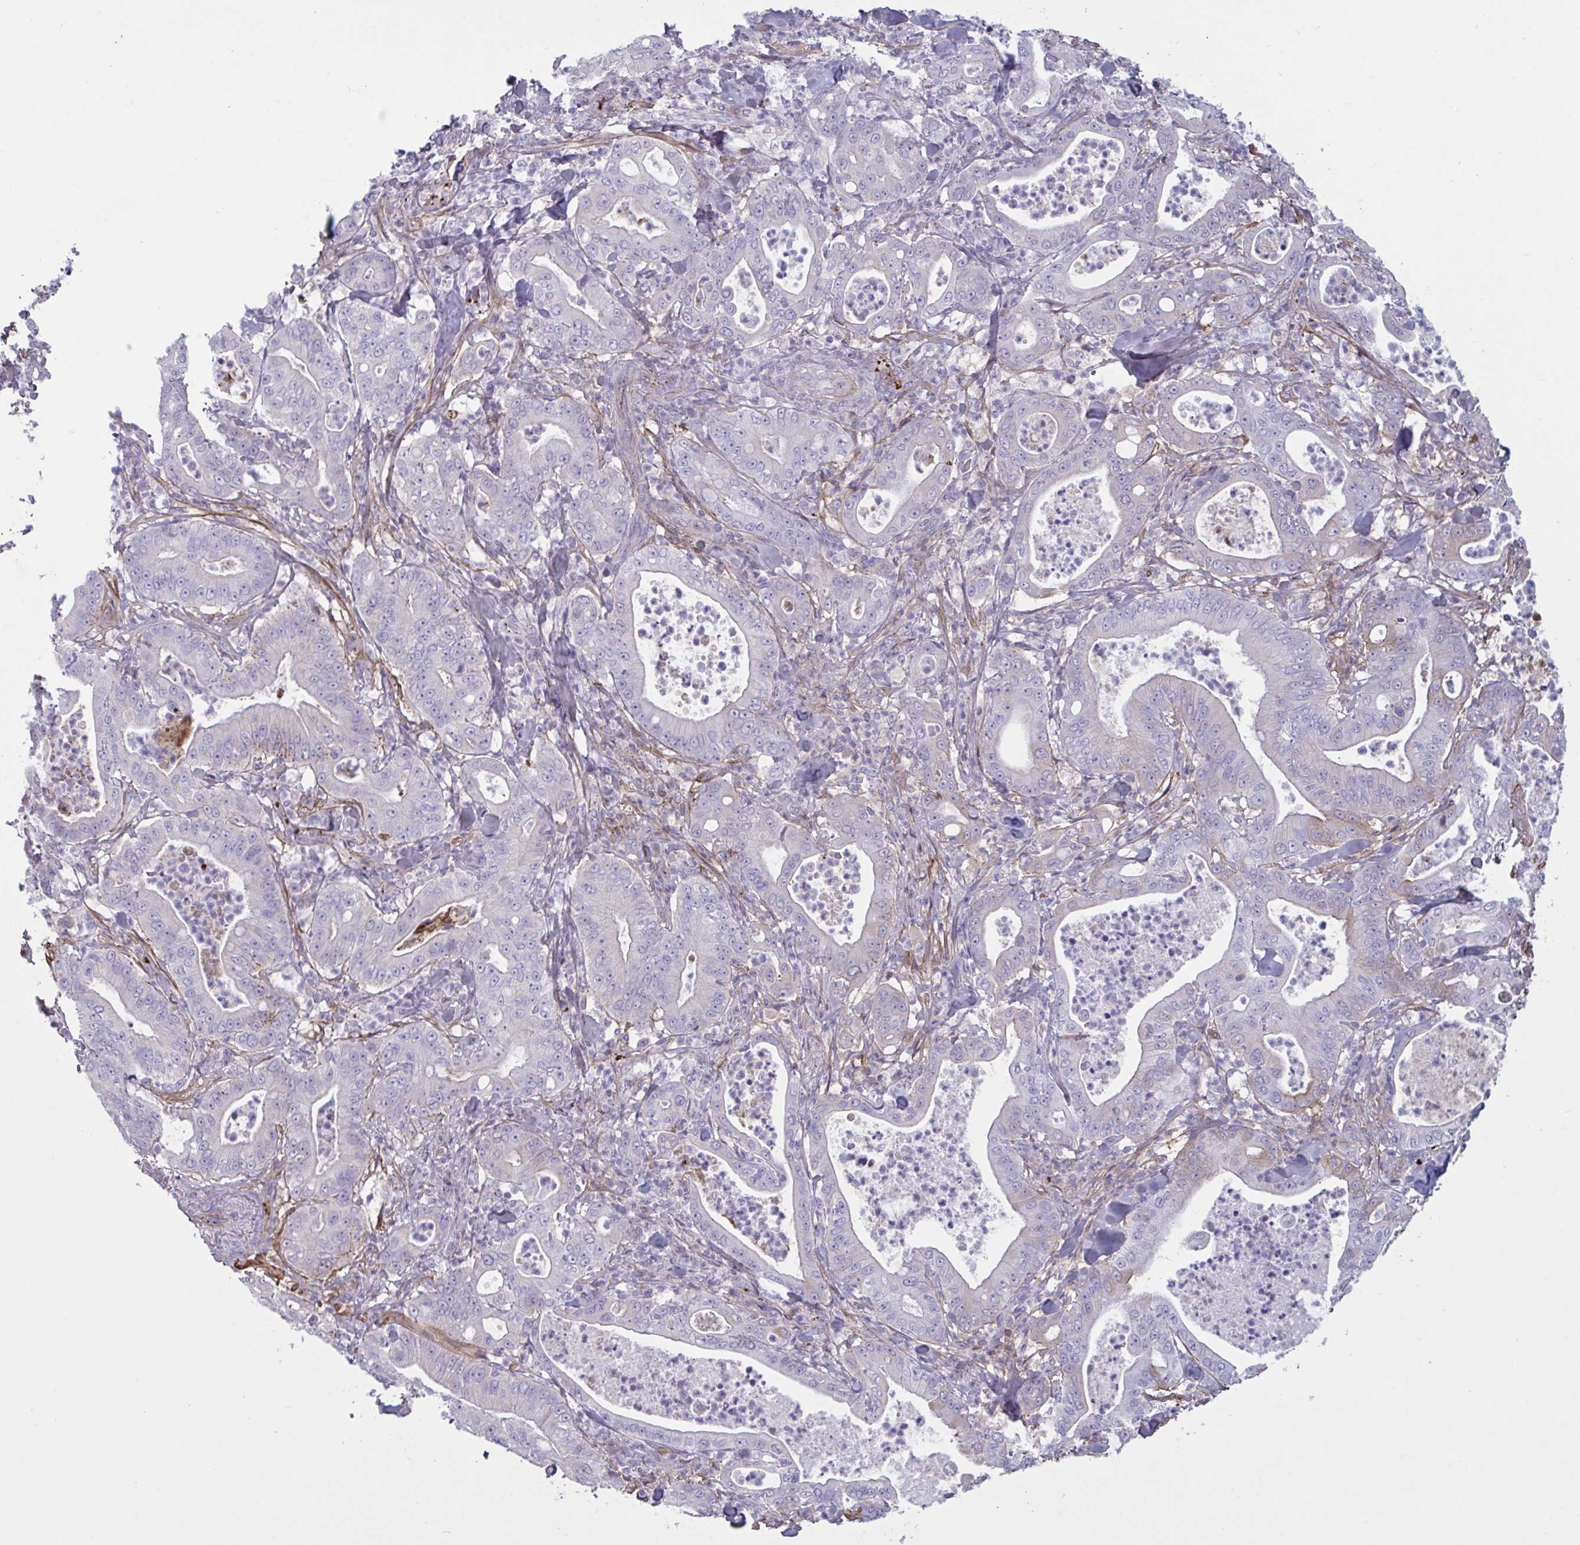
{"staining": {"intensity": "weak", "quantity": "<25%", "location": "cytoplasmic/membranous"}, "tissue": "pancreatic cancer", "cell_type": "Tumor cells", "image_type": "cancer", "snomed": [{"axis": "morphology", "description": "Adenocarcinoma, NOS"}, {"axis": "topography", "description": "Pancreas"}], "caption": "The image displays no staining of tumor cells in pancreatic adenocarcinoma.", "gene": "IL1R1", "patient": {"sex": "male", "age": 71}}